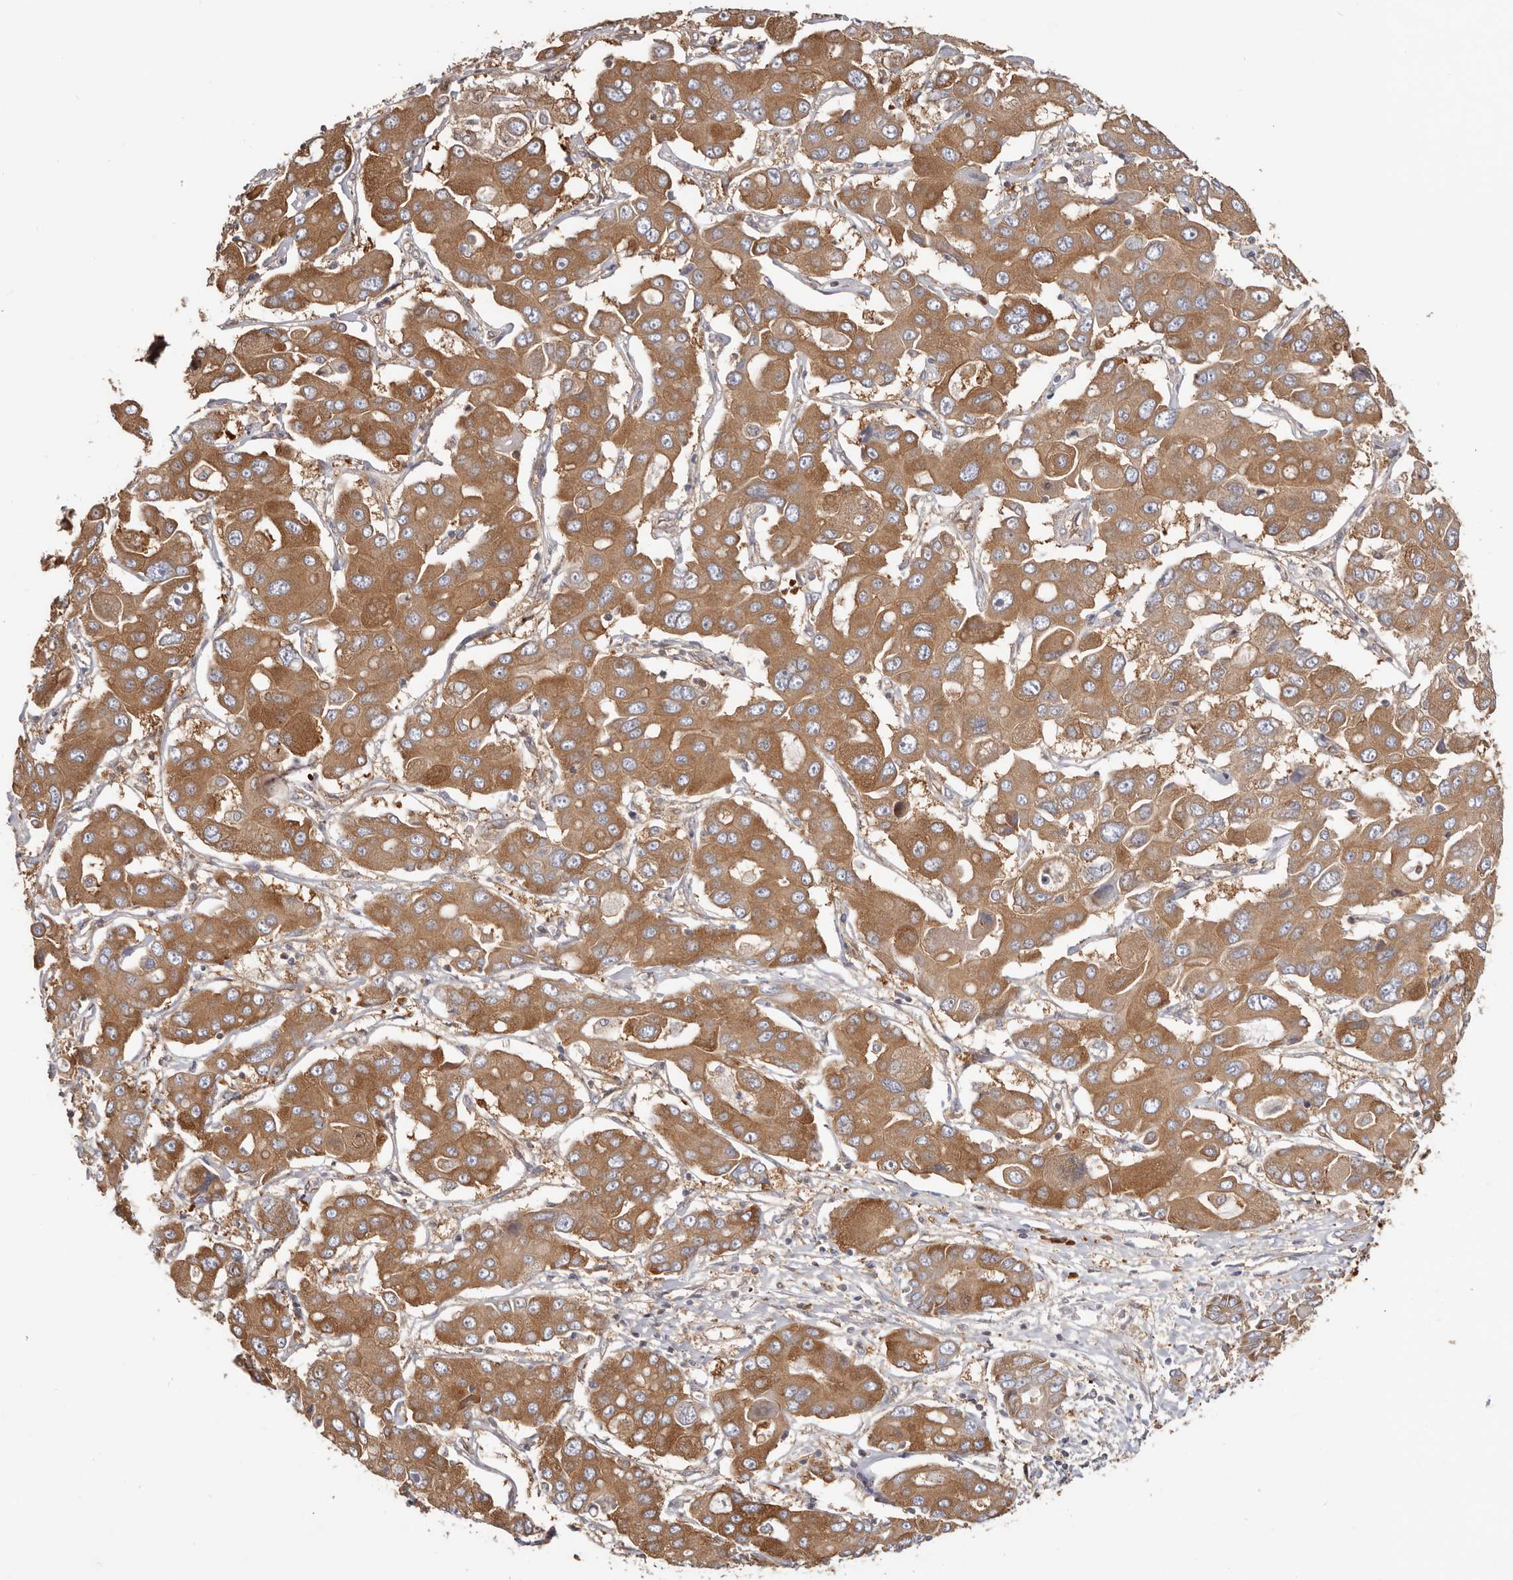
{"staining": {"intensity": "strong", "quantity": ">75%", "location": "cytoplasmic/membranous"}, "tissue": "liver cancer", "cell_type": "Tumor cells", "image_type": "cancer", "snomed": [{"axis": "morphology", "description": "Cholangiocarcinoma"}, {"axis": "topography", "description": "Liver"}], "caption": "Approximately >75% of tumor cells in human liver cancer show strong cytoplasmic/membranous protein expression as visualized by brown immunohistochemical staining.", "gene": "EPRS1", "patient": {"sex": "male", "age": 67}}